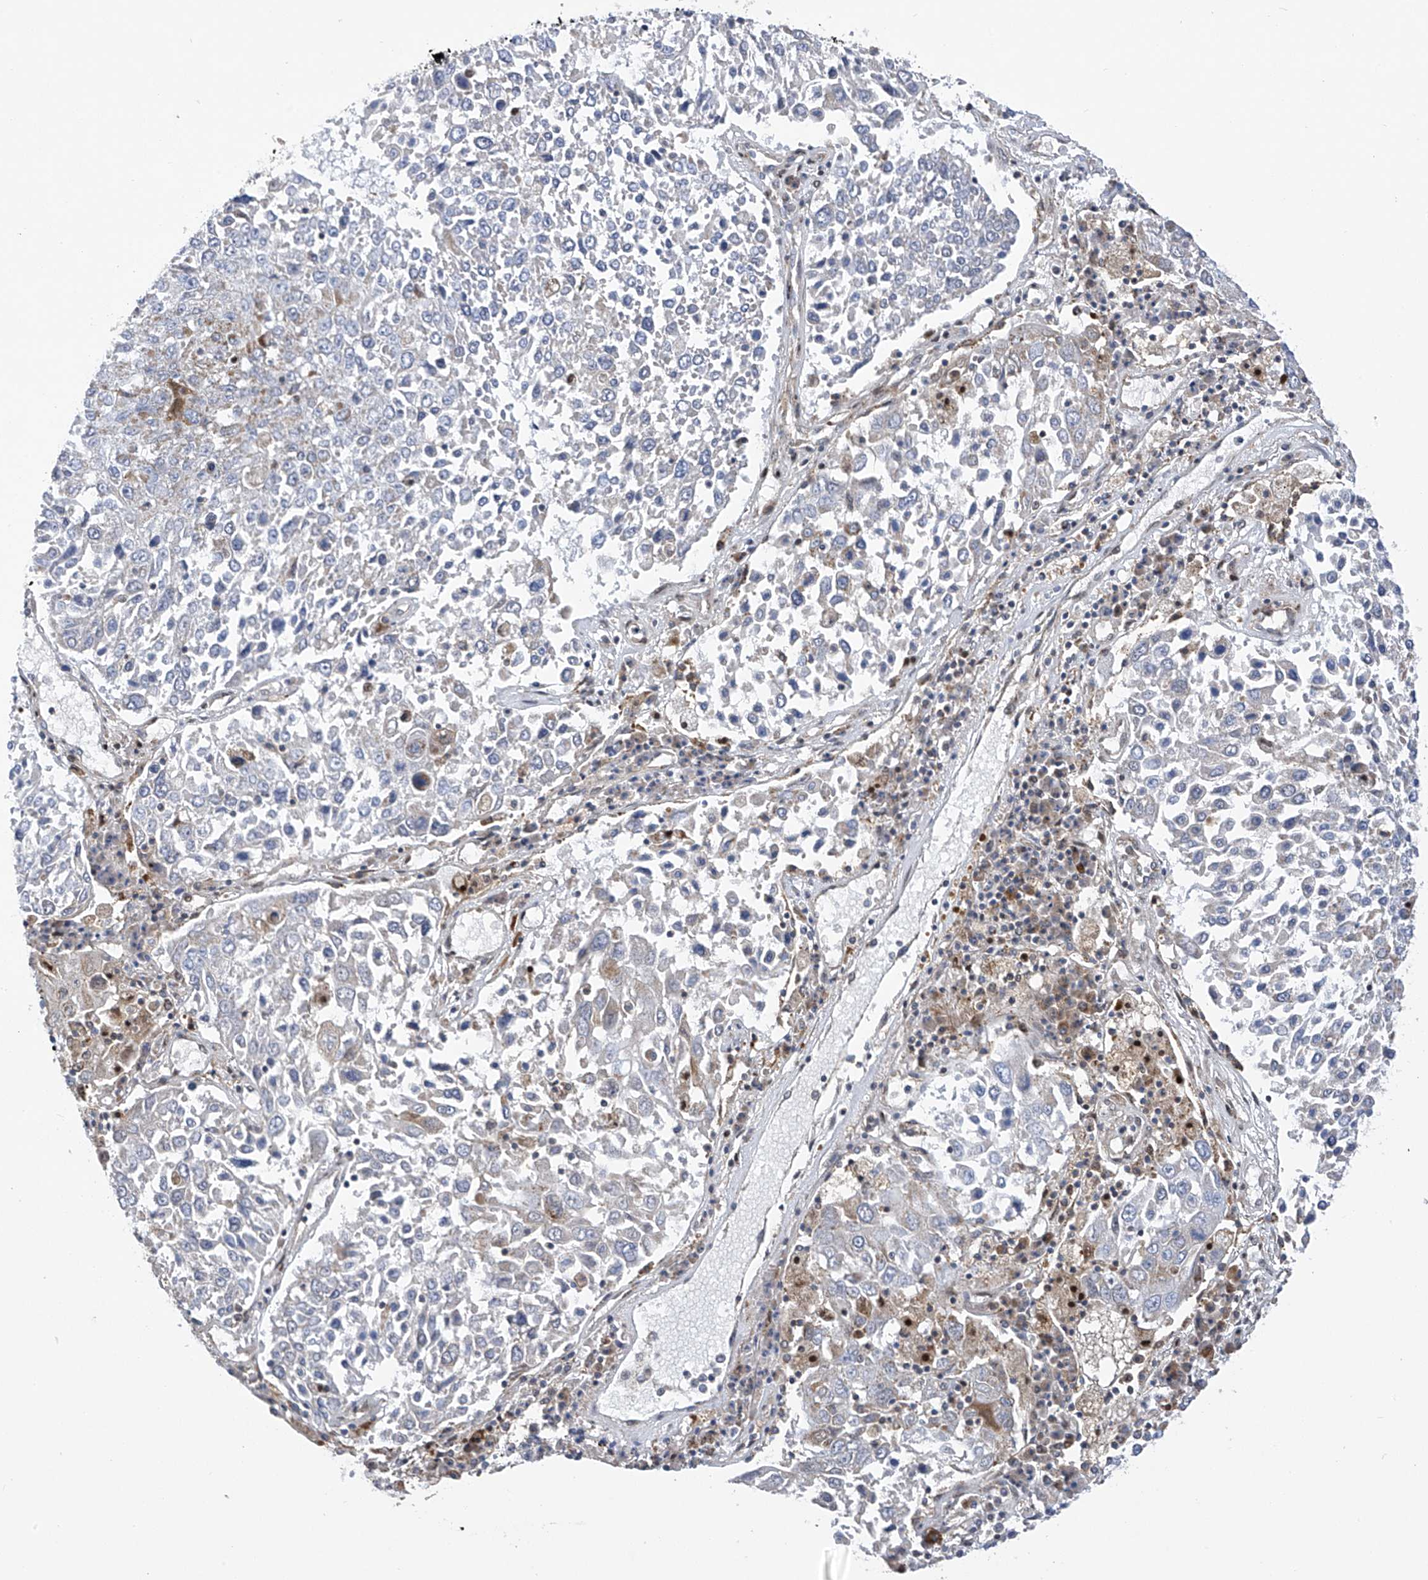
{"staining": {"intensity": "negative", "quantity": "none", "location": "none"}, "tissue": "lung cancer", "cell_type": "Tumor cells", "image_type": "cancer", "snomed": [{"axis": "morphology", "description": "Squamous cell carcinoma, NOS"}, {"axis": "topography", "description": "Lung"}], "caption": "This is an immunohistochemistry image of squamous cell carcinoma (lung). There is no expression in tumor cells.", "gene": "SLCO4A1", "patient": {"sex": "male", "age": 65}}